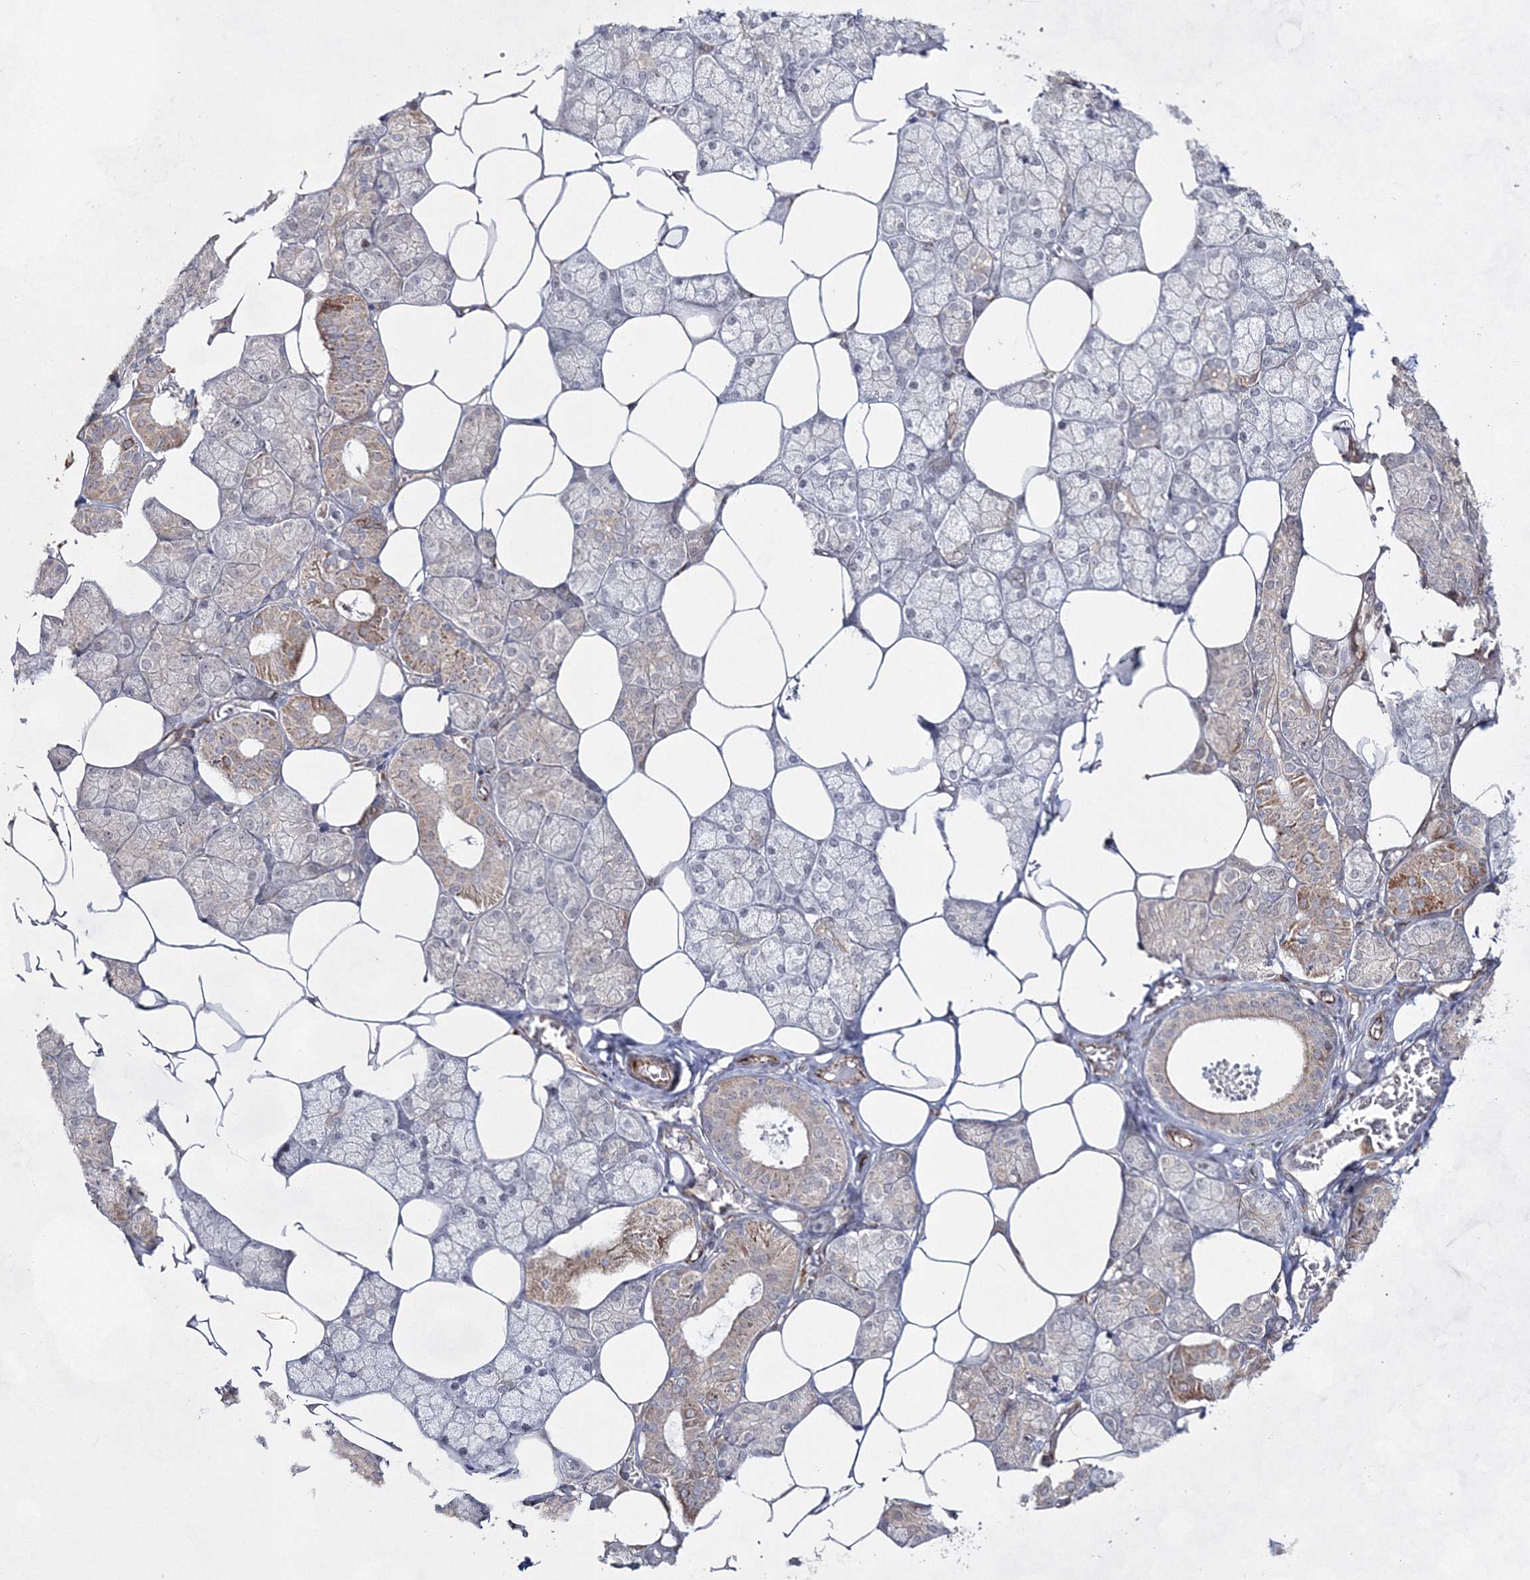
{"staining": {"intensity": "weak", "quantity": "25%-75%", "location": "cytoplasmic/membranous"}, "tissue": "salivary gland", "cell_type": "Glandular cells", "image_type": "normal", "snomed": [{"axis": "morphology", "description": "Normal tissue, NOS"}, {"axis": "topography", "description": "Salivary gland"}], "caption": "An image of salivary gland stained for a protein shows weak cytoplasmic/membranous brown staining in glandular cells. (Stains: DAB in brown, nuclei in blue, Microscopy: brightfield microscopy at high magnification).", "gene": "SNIP1", "patient": {"sex": "male", "age": 62}}